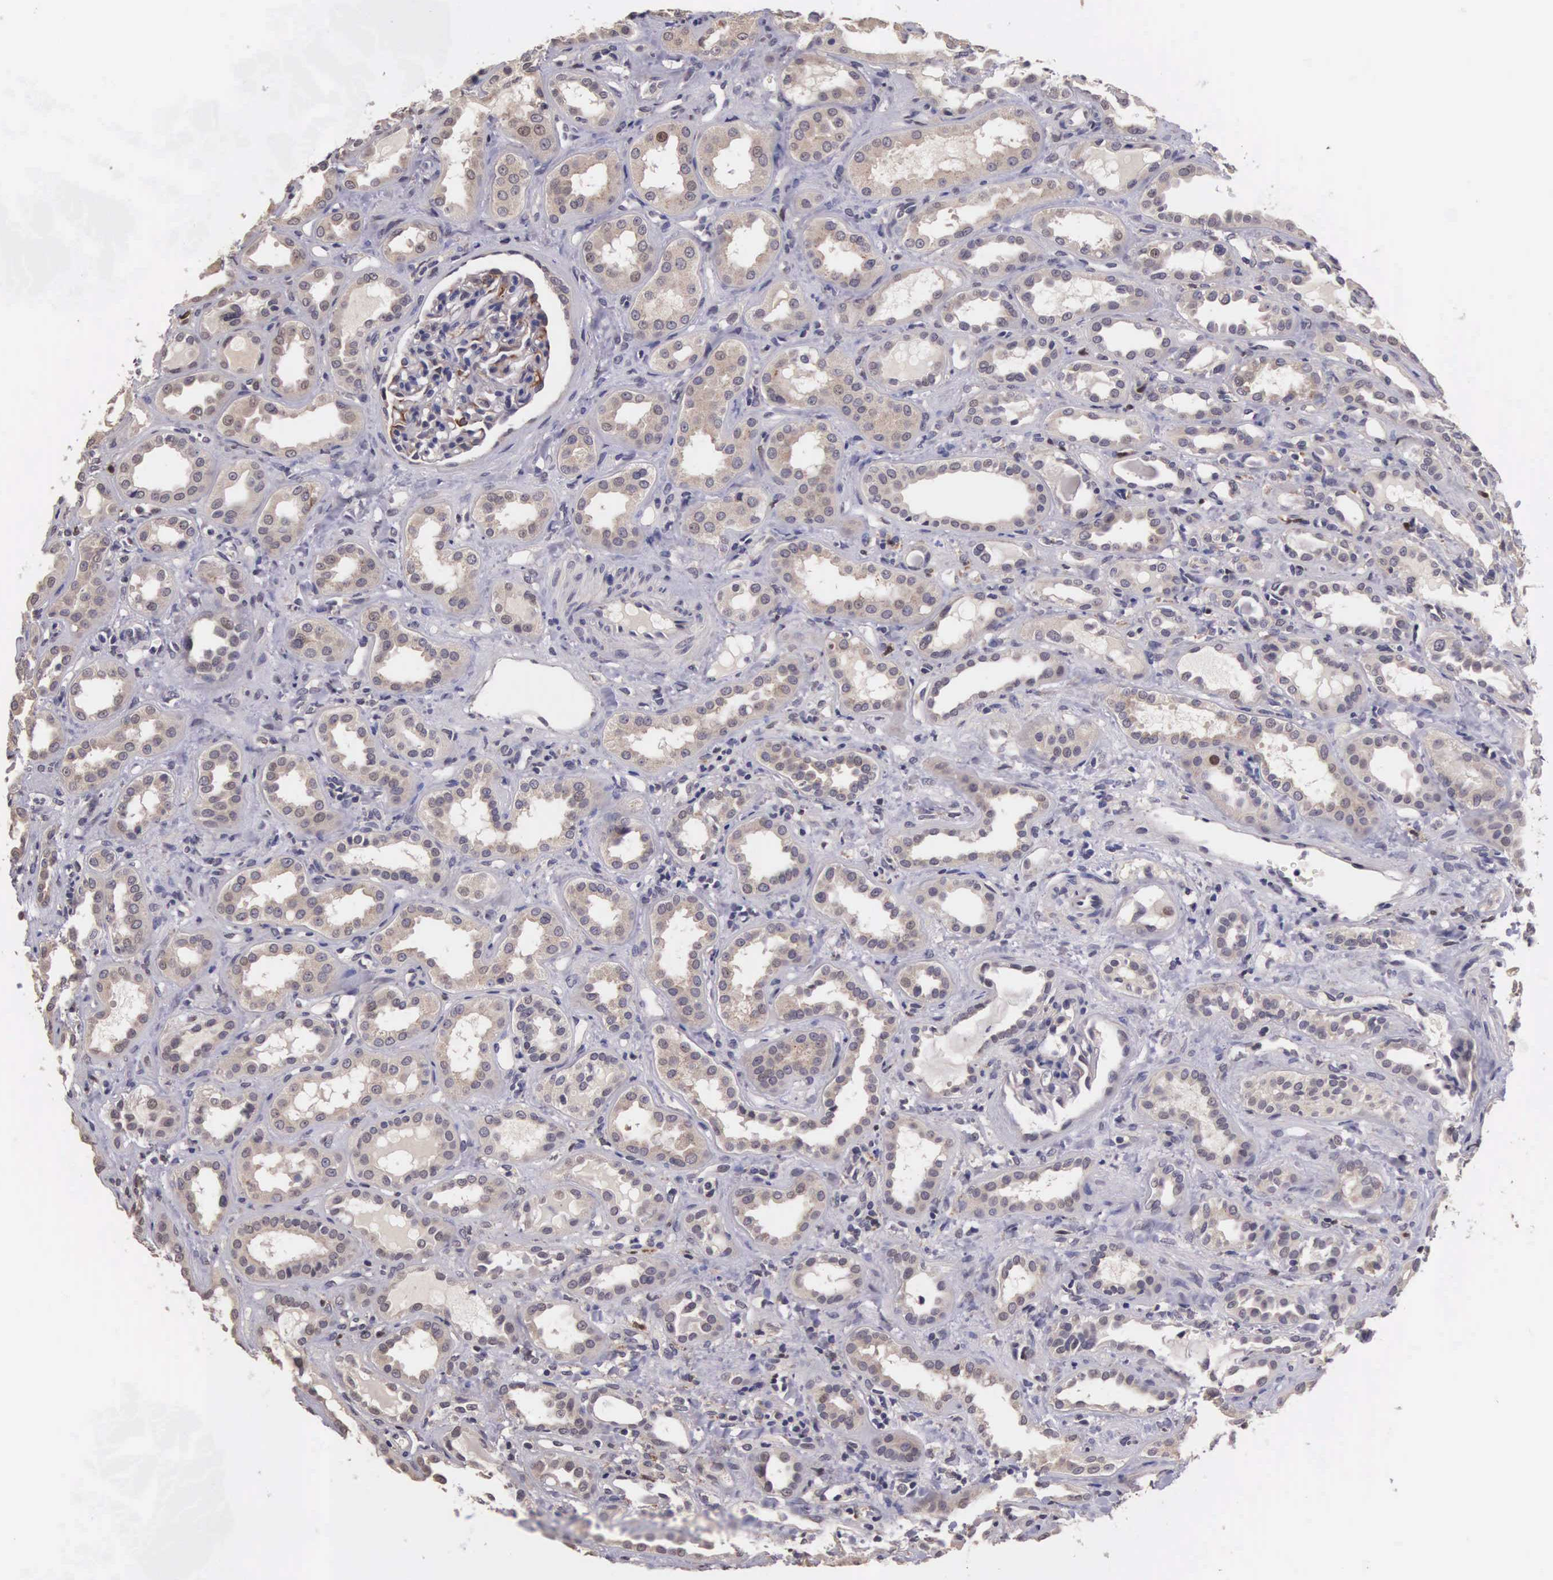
{"staining": {"intensity": "moderate", "quantity": "25%-75%", "location": "cytoplasmic/membranous"}, "tissue": "kidney", "cell_type": "Cells in glomeruli", "image_type": "normal", "snomed": [{"axis": "morphology", "description": "Normal tissue, NOS"}, {"axis": "topography", "description": "Kidney"}], "caption": "Normal kidney was stained to show a protein in brown. There is medium levels of moderate cytoplasmic/membranous positivity in approximately 25%-75% of cells in glomeruli. The staining was performed using DAB (3,3'-diaminobenzidine), with brown indicating positive protein expression. Nuclei are stained blue with hematoxylin.", "gene": "CDC45", "patient": {"sex": "male", "age": 36}}